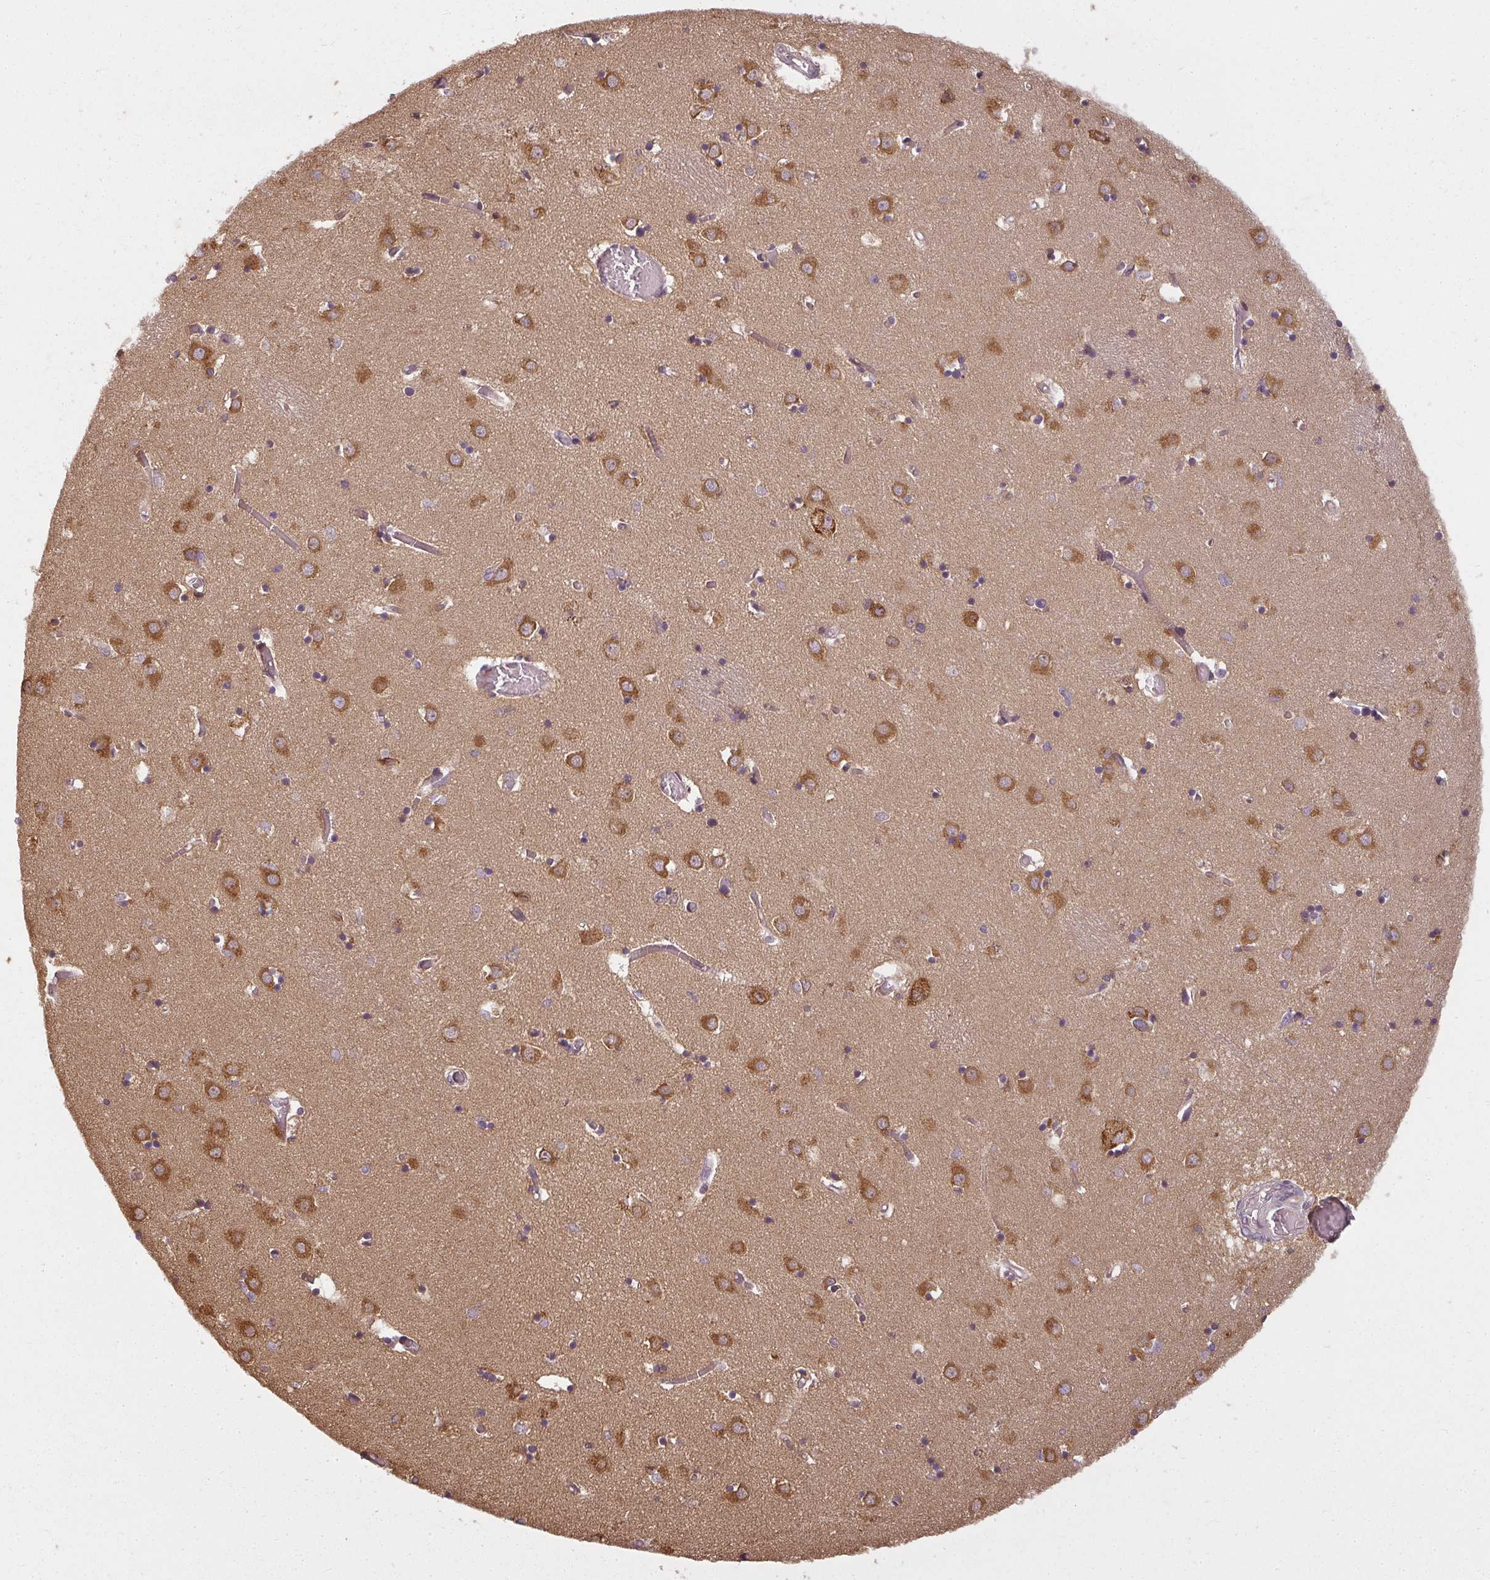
{"staining": {"intensity": "strong", "quantity": "25%-75%", "location": "cytoplasmic/membranous"}, "tissue": "caudate", "cell_type": "Glial cells", "image_type": "normal", "snomed": [{"axis": "morphology", "description": "Normal tissue, NOS"}, {"axis": "topography", "description": "Lateral ventricle wall"}], "caption": "Brown immunohistochemical staining in benign human caudate exhibits strong cytoplasmic/membranous staining in approximately 25%-75% of glial cells.", "gene": "RPL24", "patient": {"sex": "male", "age": 70}}